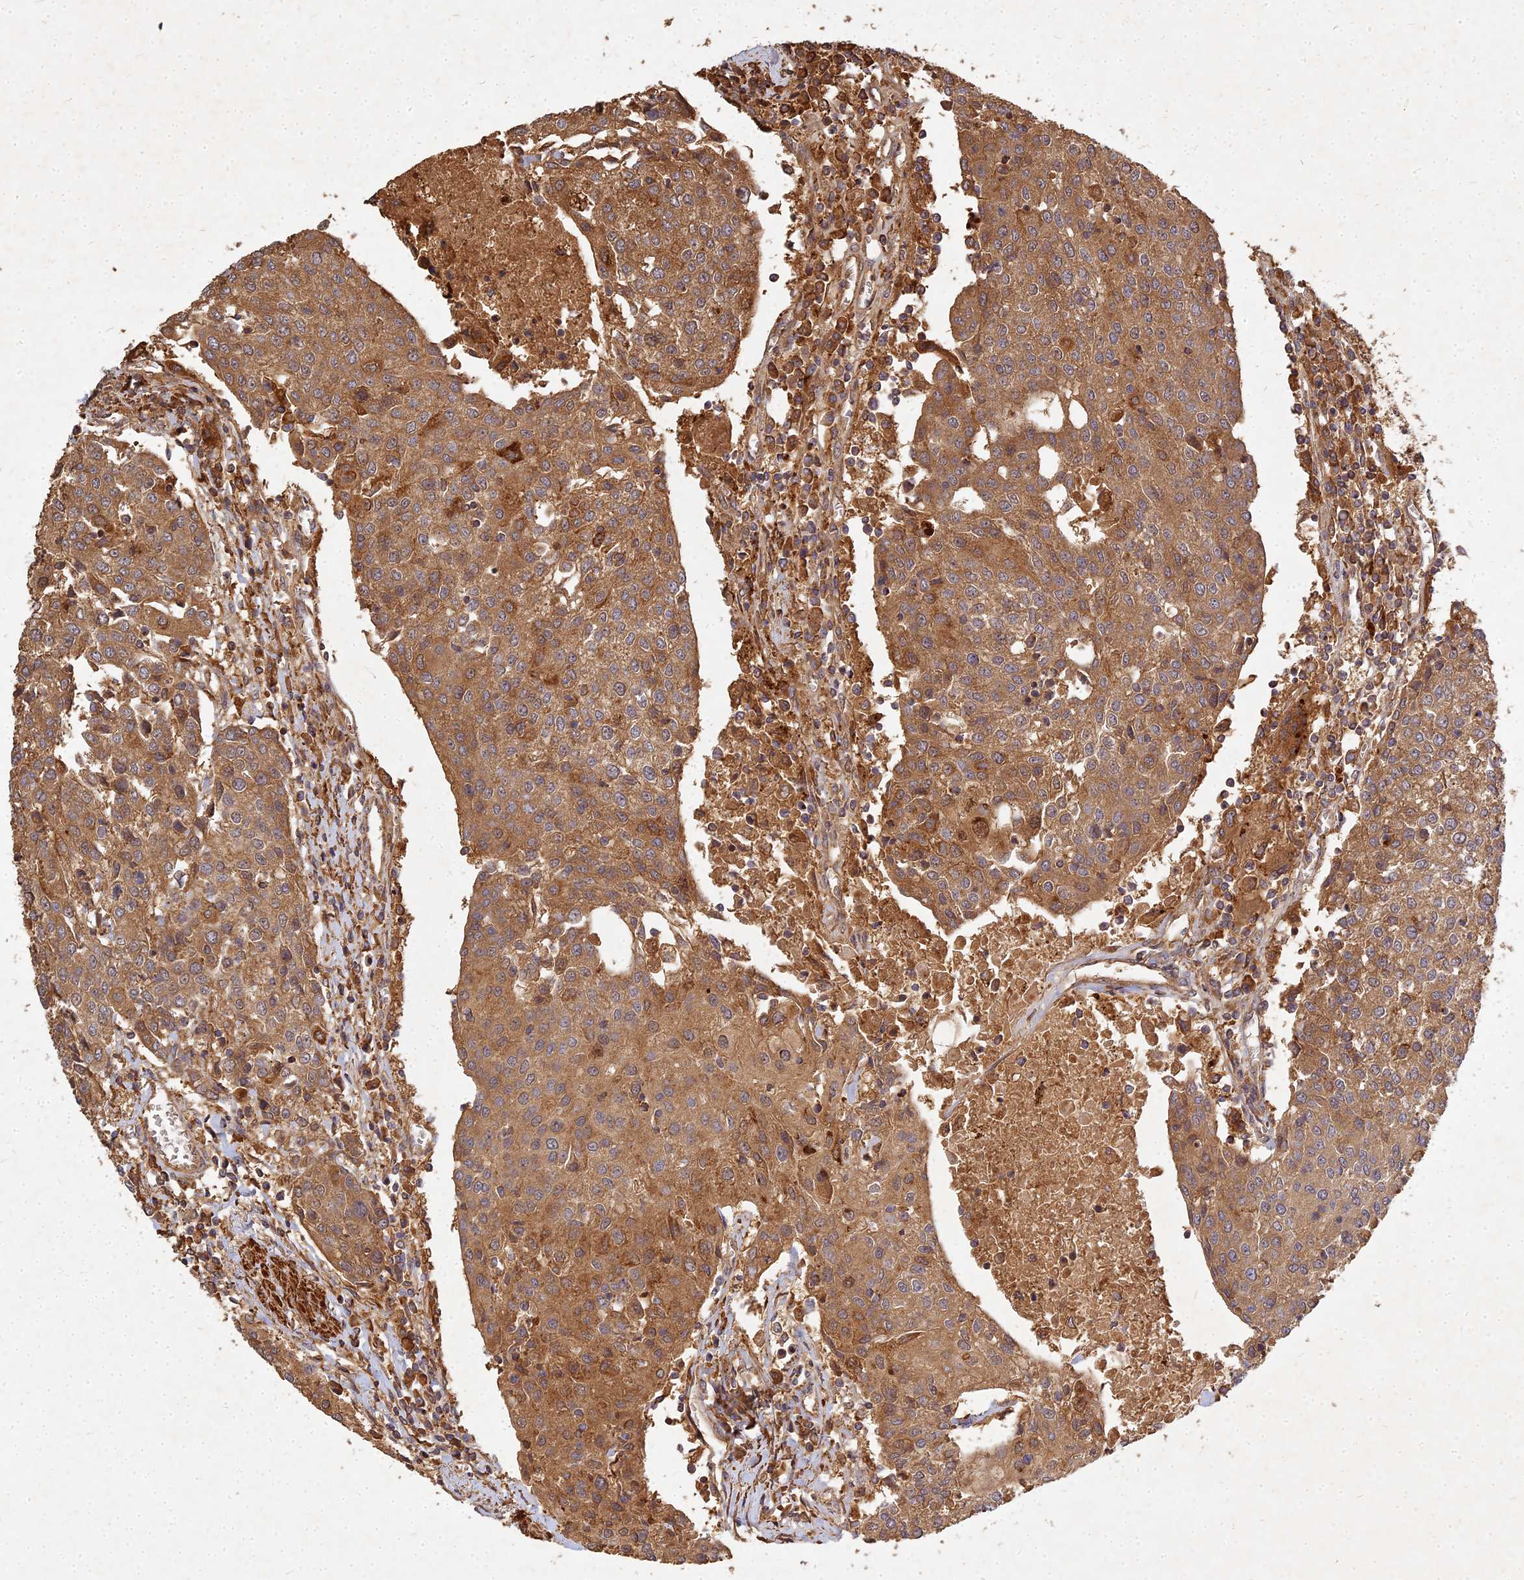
{"staining": {"intensity": "moderate", "quantity": ">75%", "location": "cytoplasmic/membranous"}, "tissue": "urothelial cancer", "cell_type": "Tumor cells", "image_type": "cancer", "snomed": [{"axis": "morphology", "description": "Urothelial carcinoma, High grade"}, {"axis": "topography", "description": "Urinary bladder"}], "caption": "Tumor cells exhibit medium levels of moderate cytoplasmic/membranous staining in approximately >75% of cells in high-grade urothelial carcinoma. (DAB (3,3'-diaminobenzidine) = brown stain, brightfield microscopy at high magnification).", "gene": "UBE2W", "patient": {"sex": "female", "age": 85}}